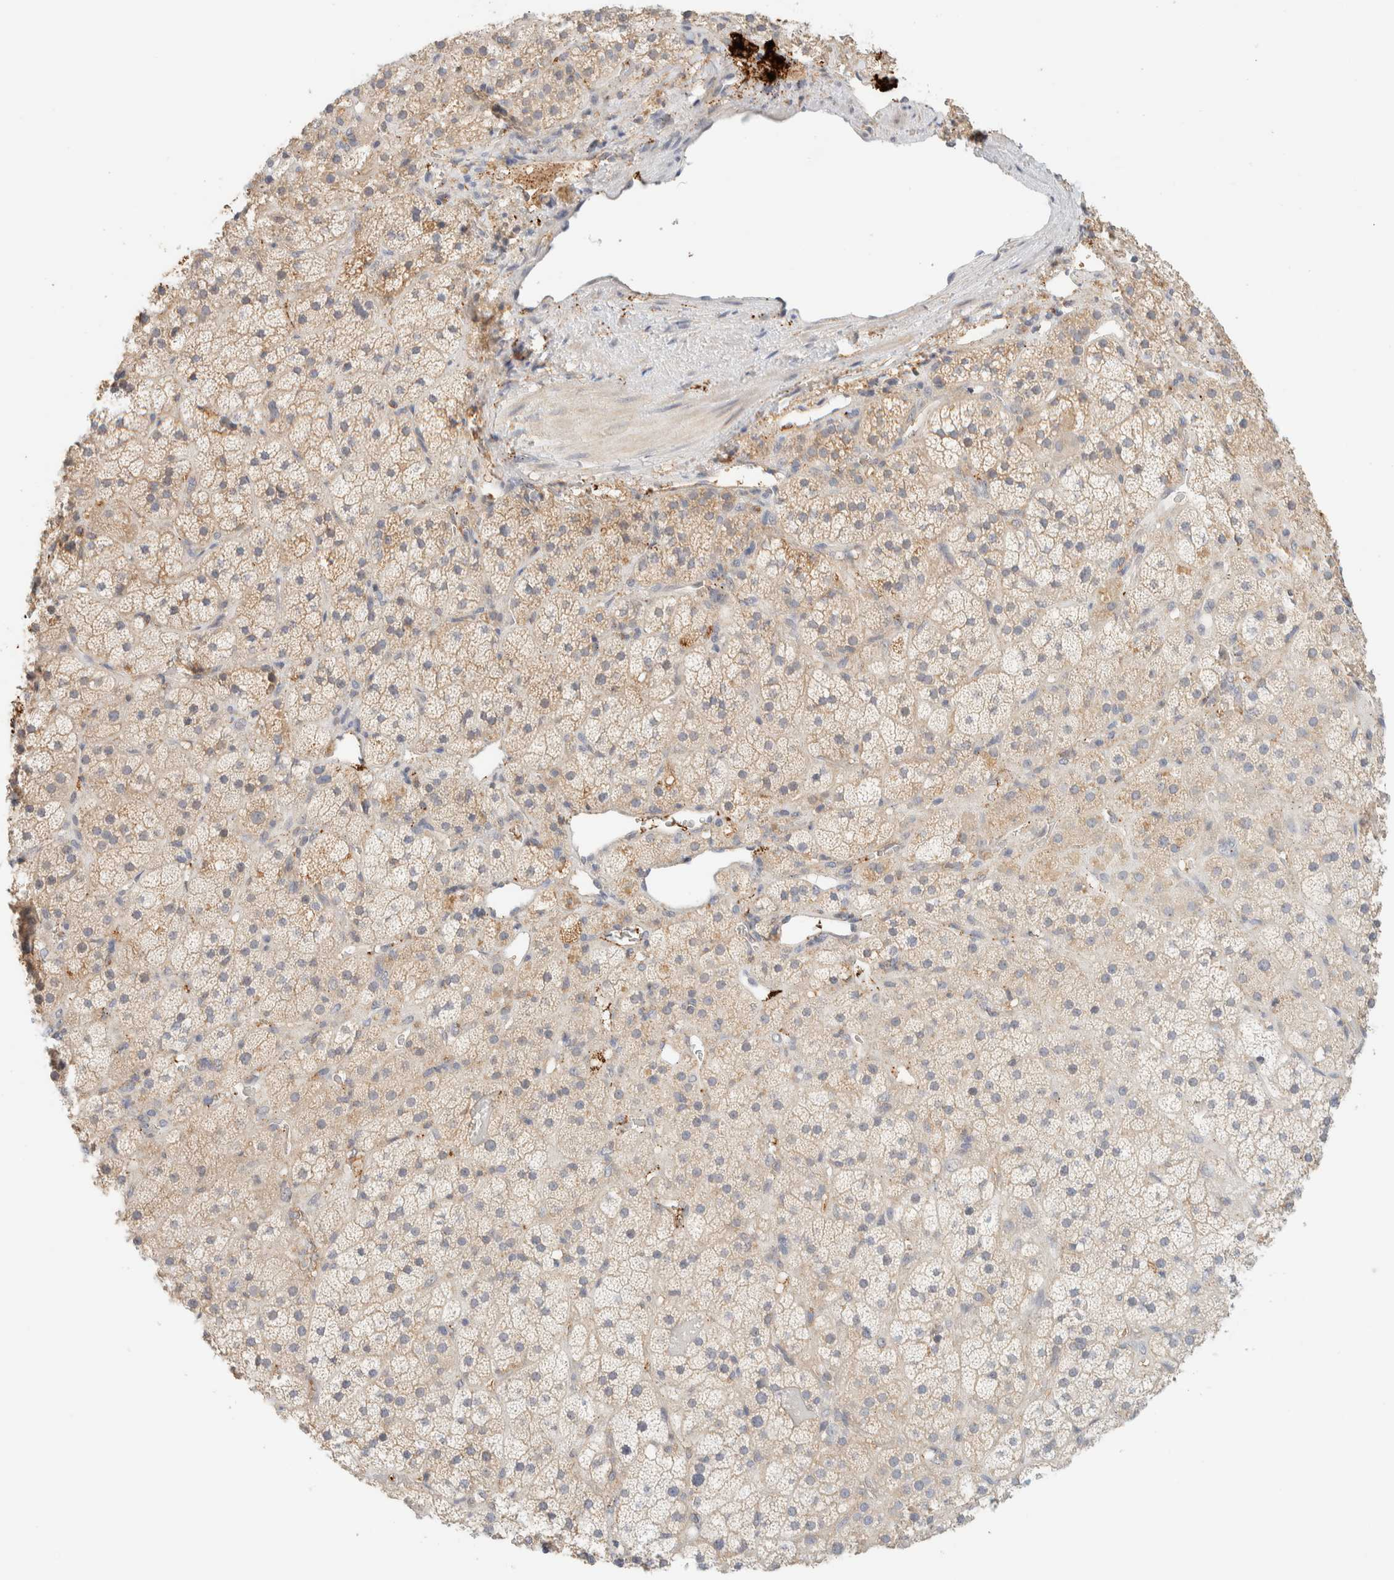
{"staining": {"intensity": "weak", "quantity": ">75%", "location": "cytoplasmic/membranous"}, "tissue": "adrenal gland", "cell_type": "Glandular cells", "image_type": "normal", "snomed": [{"axis": "morphology", "description": "Normal tissue, NOS"}, {"axis": "topography", "description": "Adrenal gland"}], "caption": "Adrenal gland stained with a brown dye demonstrates weak cytoplasmic/membranous positive positivity in about >75% of glandular cells.", "gene": "TBC1D8B", "patient": {"sex": "male", "age": 57}}